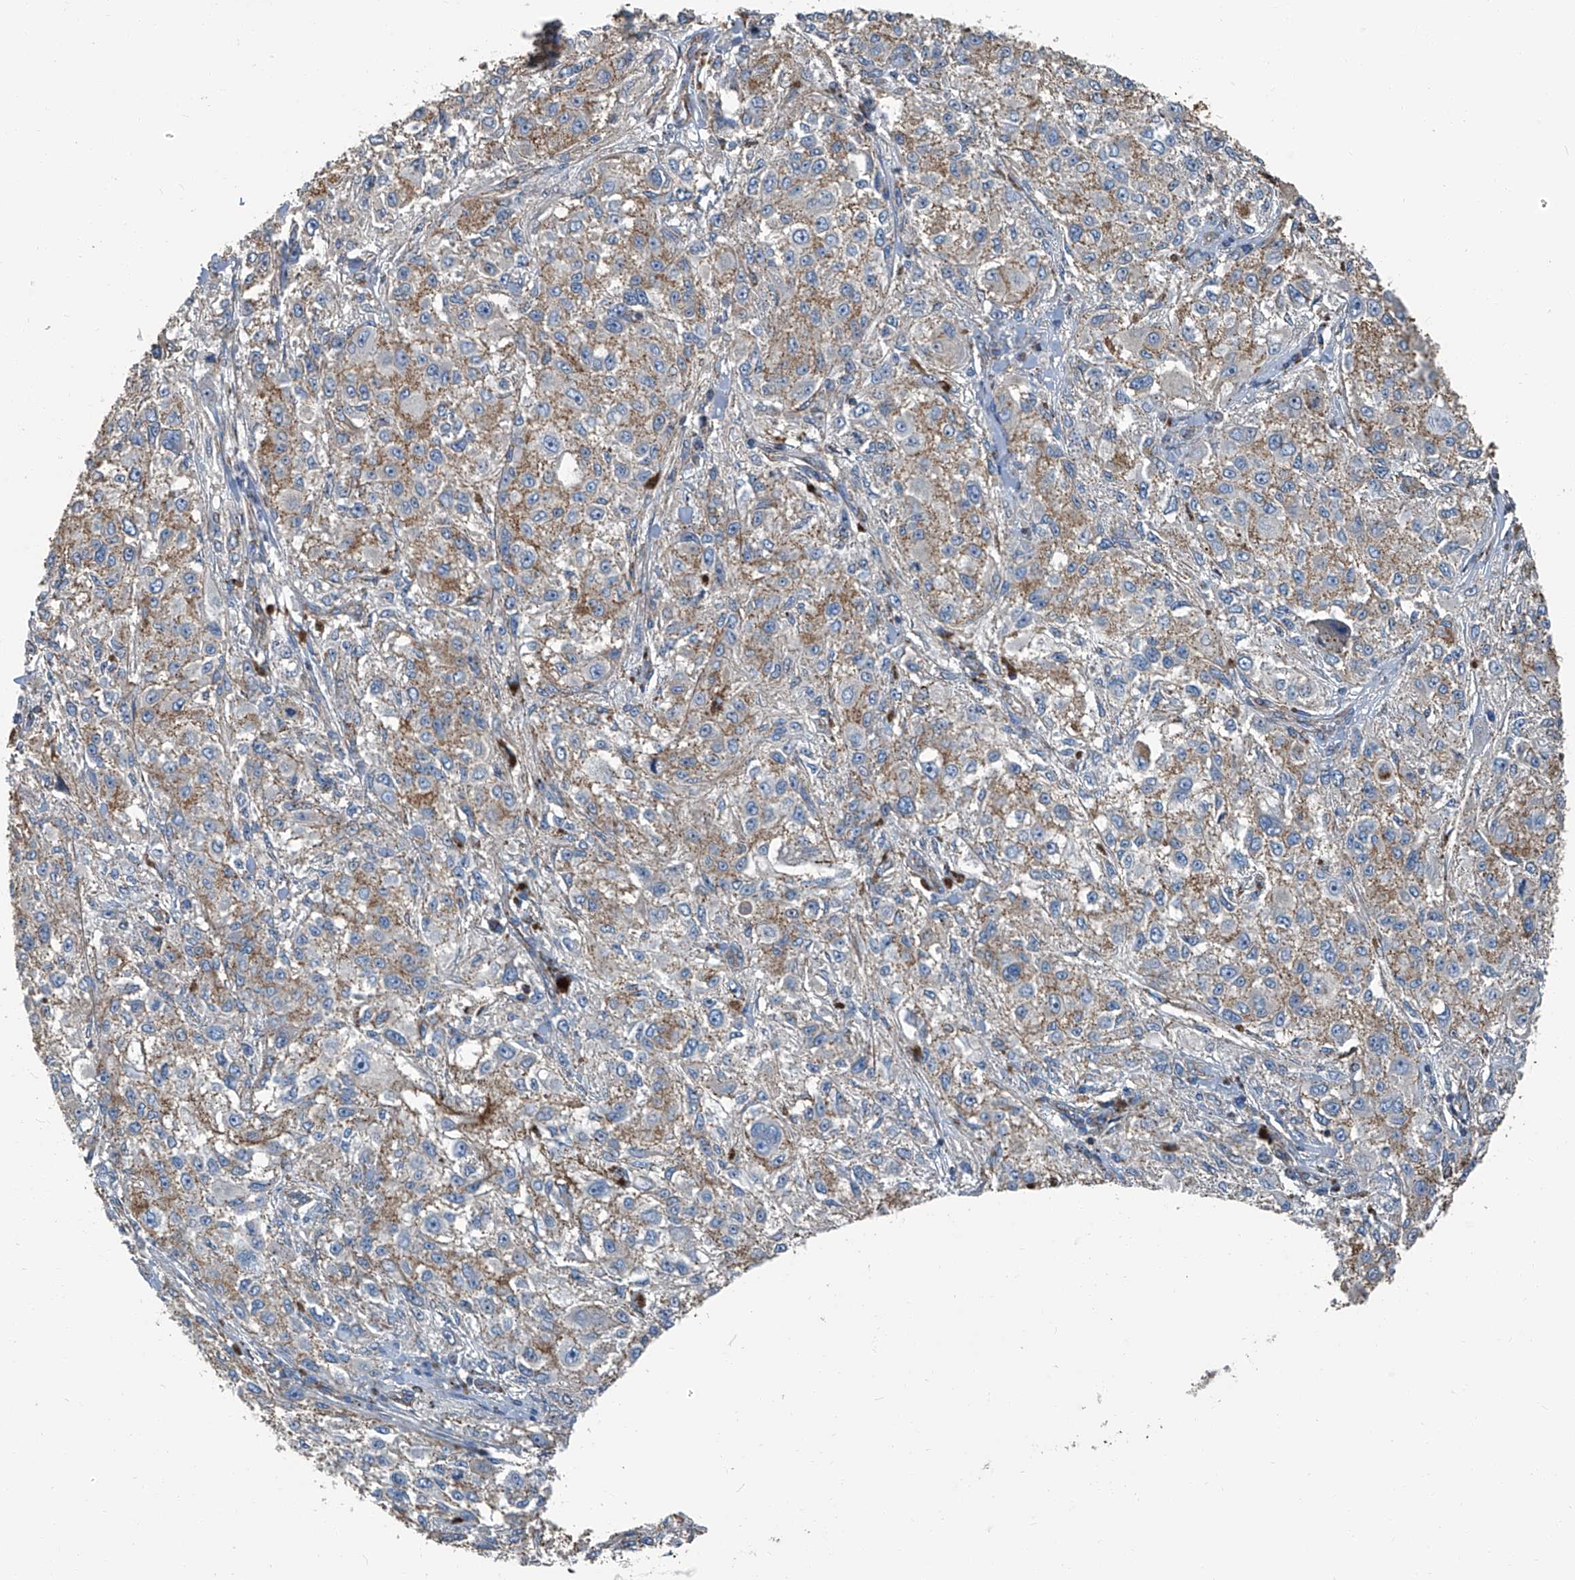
{"staining": {"intensity": "weak", "quantity": "<25%", "location": "cytoplasmic/membranous"}, "tissue": "melanoma", "cell_type": "Tumor cells", "image_type": "cancer", "snomed": [{"axis": "morphology", "description": "Necrosis, NOS"}, {"axis": "morphology", "description": "Malignant melanoma, NOS"}, {"axis": "topography", "description": "Skin"}], "caption": "Human malignant melanoma stained for a protein using IHC exhibits no positivity in tumor cells.", "gene": "SEPTIN7", "patient": {"sex": "female", "age": 87}}